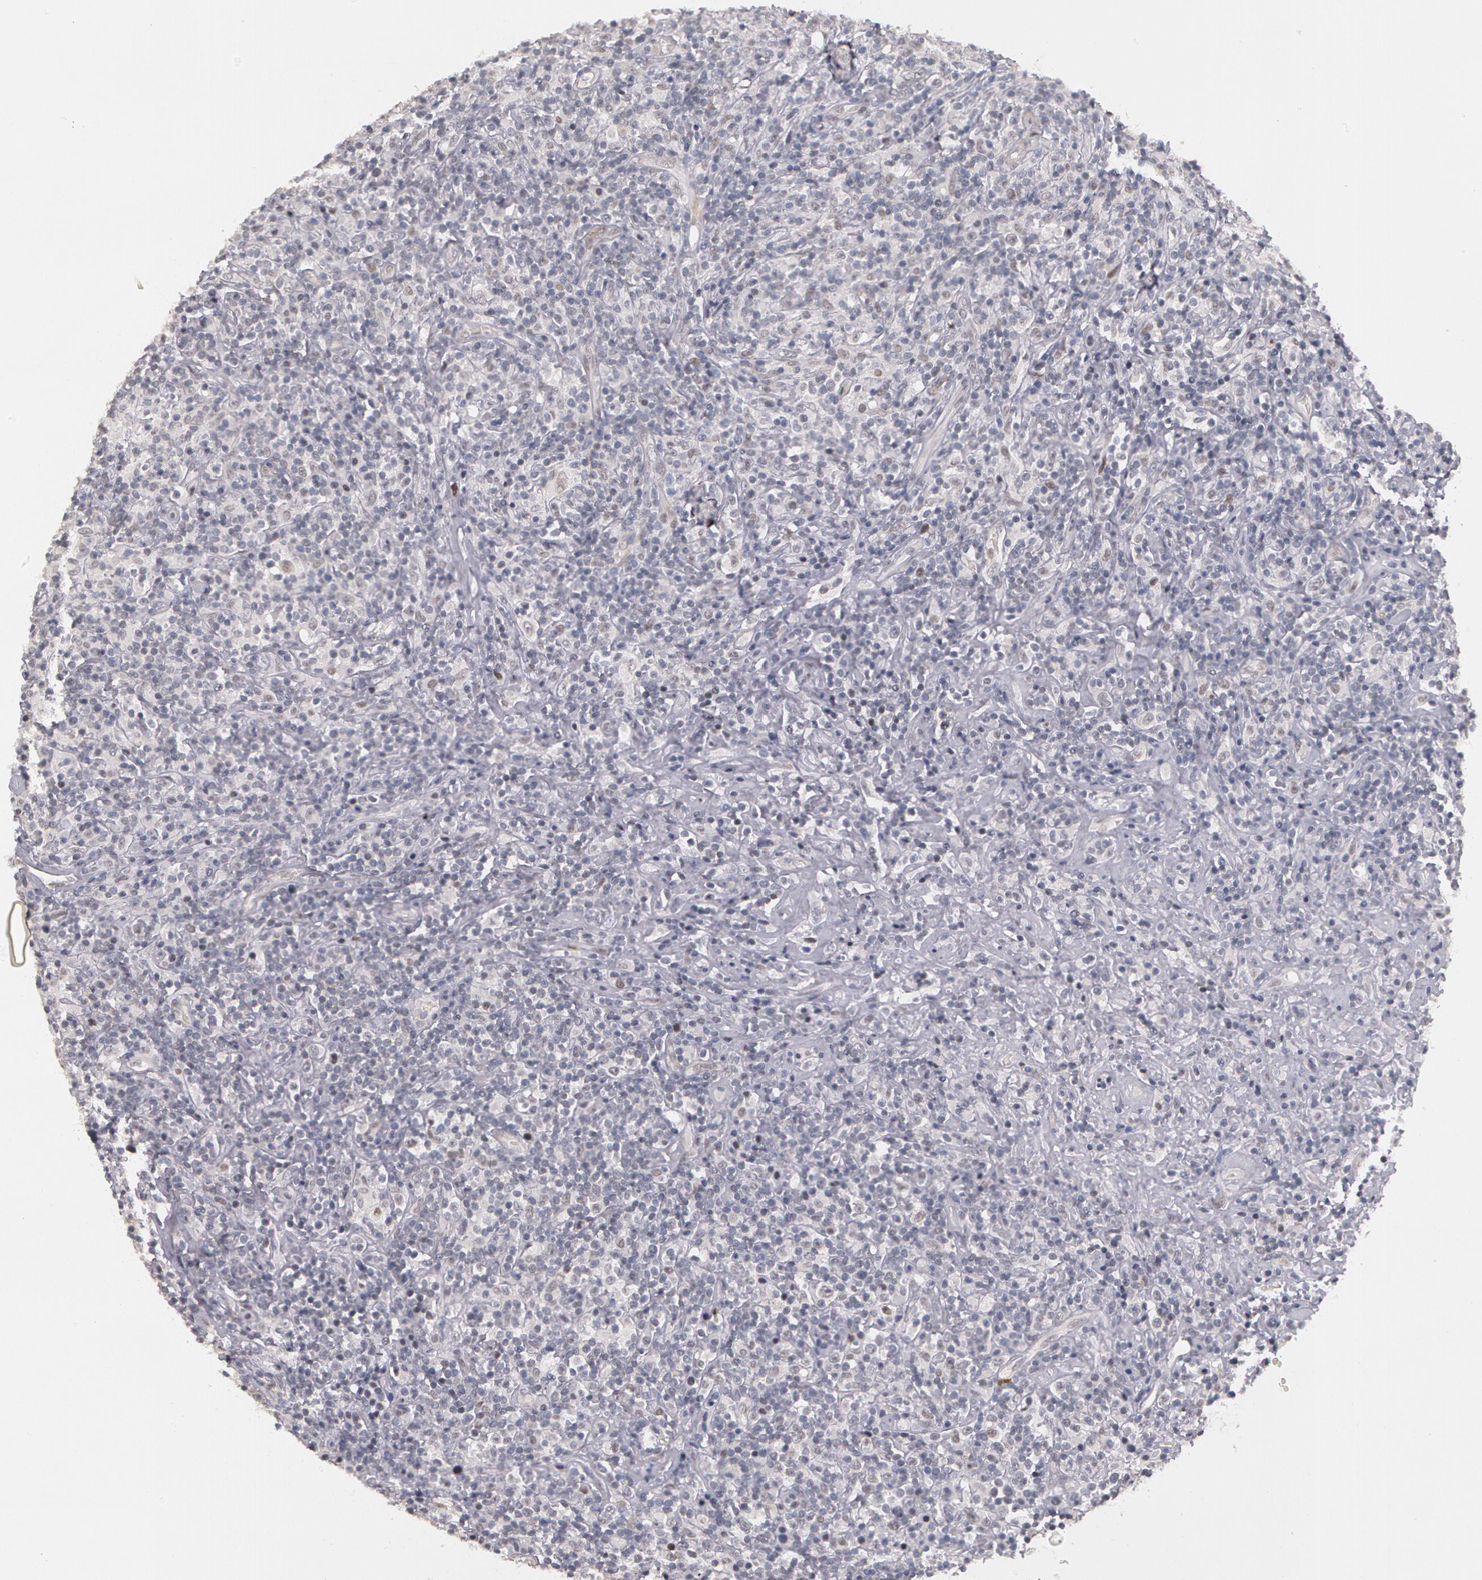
{"staining": {"intensity": "negative", "quantity": "none", "location": "none"}, "tissue": "lymphoma", "cell_type": "Tumor cells", "image_type": "cancer", "snomed": [{"axis": "morphology", "description": "Hodgkin's disease, NOS"}, {"axis": "topography", "description": "Lymph node"}], "caption": "Immunohistochemistry (IHC) photomicrograph of neoplastic tissue: Hodgkin's disease stained with DAB (3,3'-diaminobenzidine) demonstrates no significant protein expression in tumor cells.", "gene": "PRICKLE1", "patient": {"sex": "male", "age": 46}}